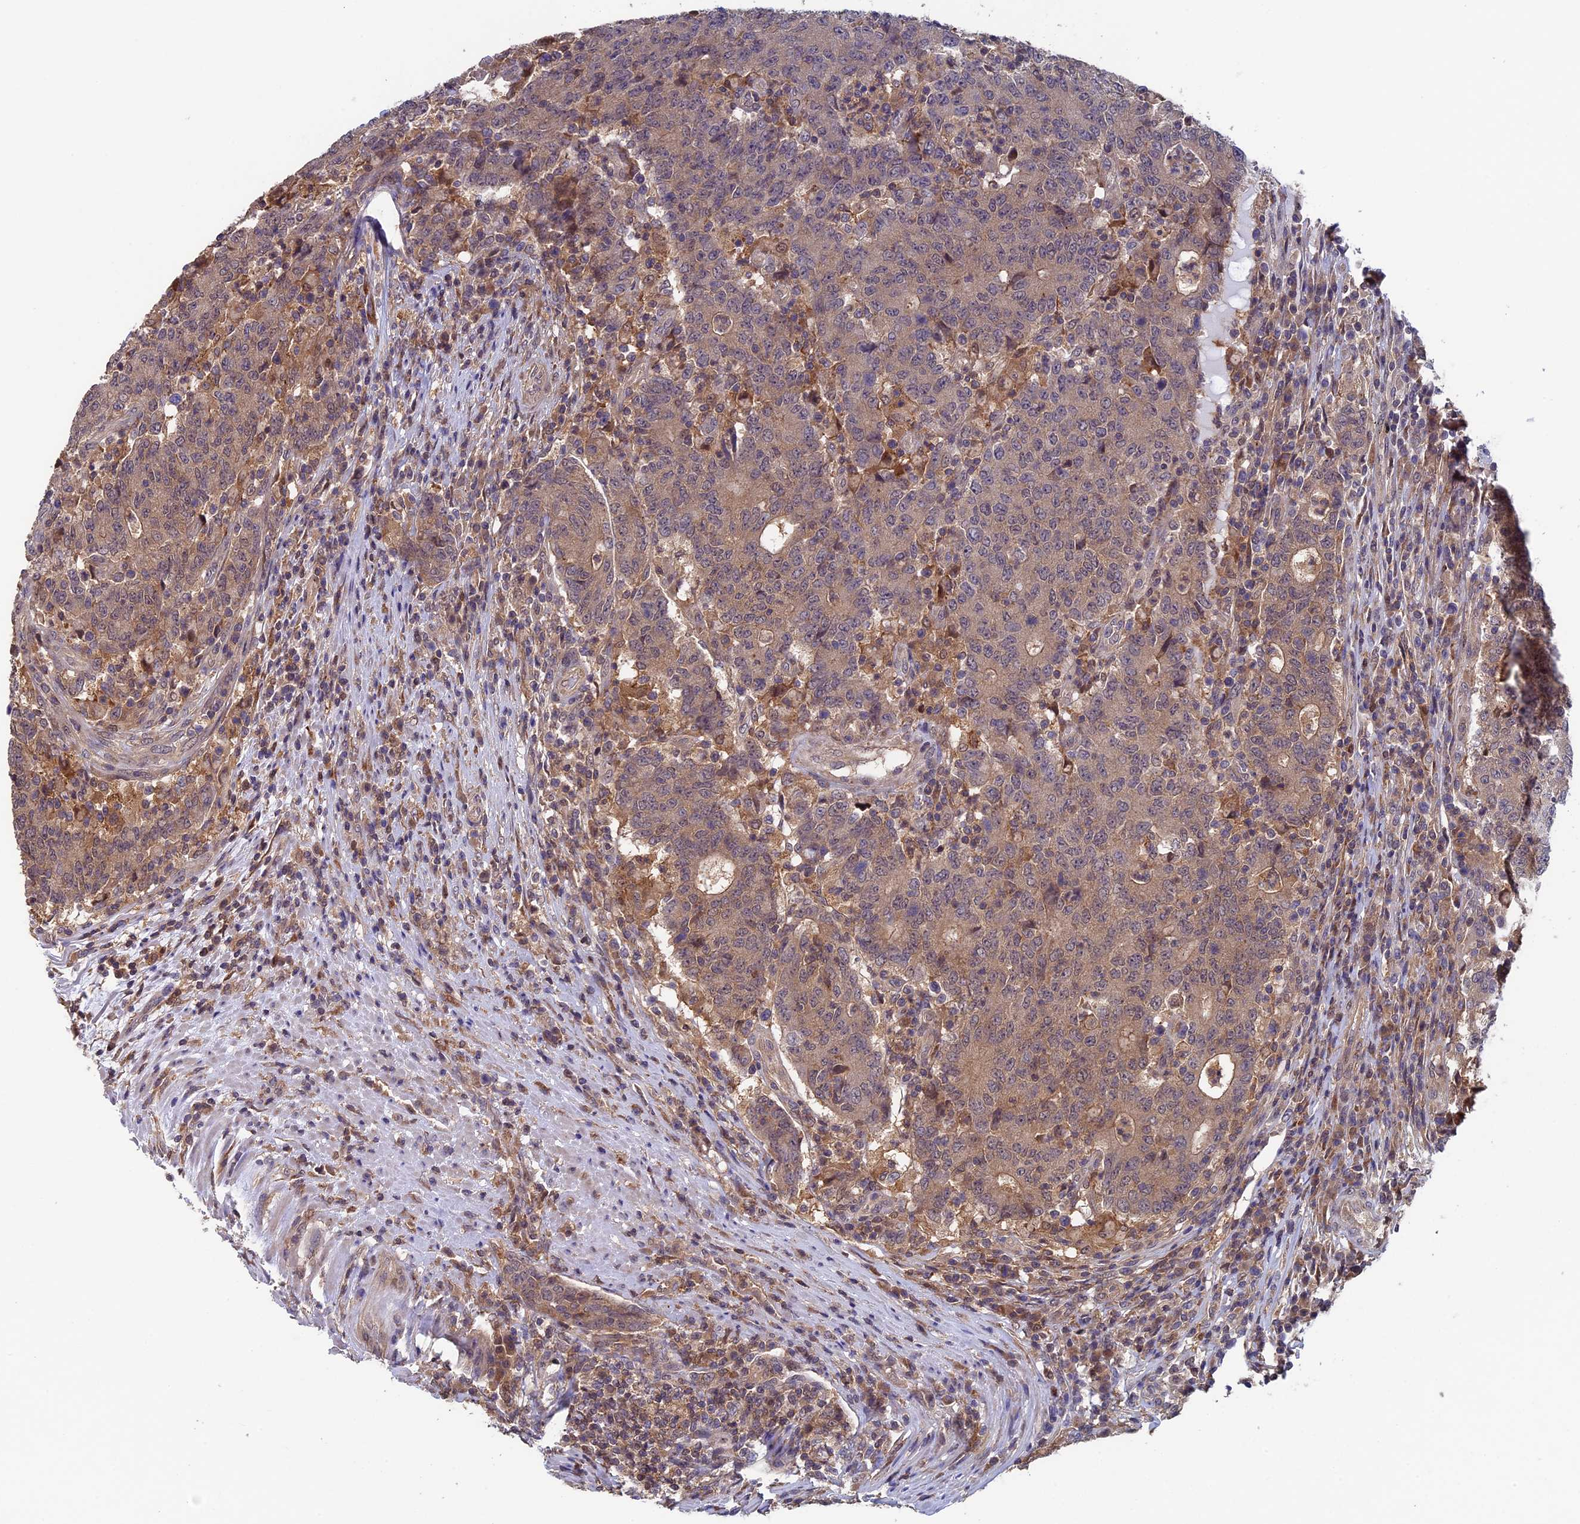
{"staining": {"intensity": "weak", "quantity": ">75%", "location": "cytoplasmic/membranous"}, "tissue": "colorectal cancer", "cell_type": "Tumor cells", "image_type": "cancer", "snomed": [{"axis": "morphology", "description": "Adenocarcinoma, NOS"}, {"axis": "topography", "description": "Colon"}], "caption": "A brown stain shows weak cytoplasmic/membranous staining of a protein in adenocarcinoma (colorectal) tumor cells.", "gene": "LCMT1", "patient": {"sex": "female", "age": 75}}